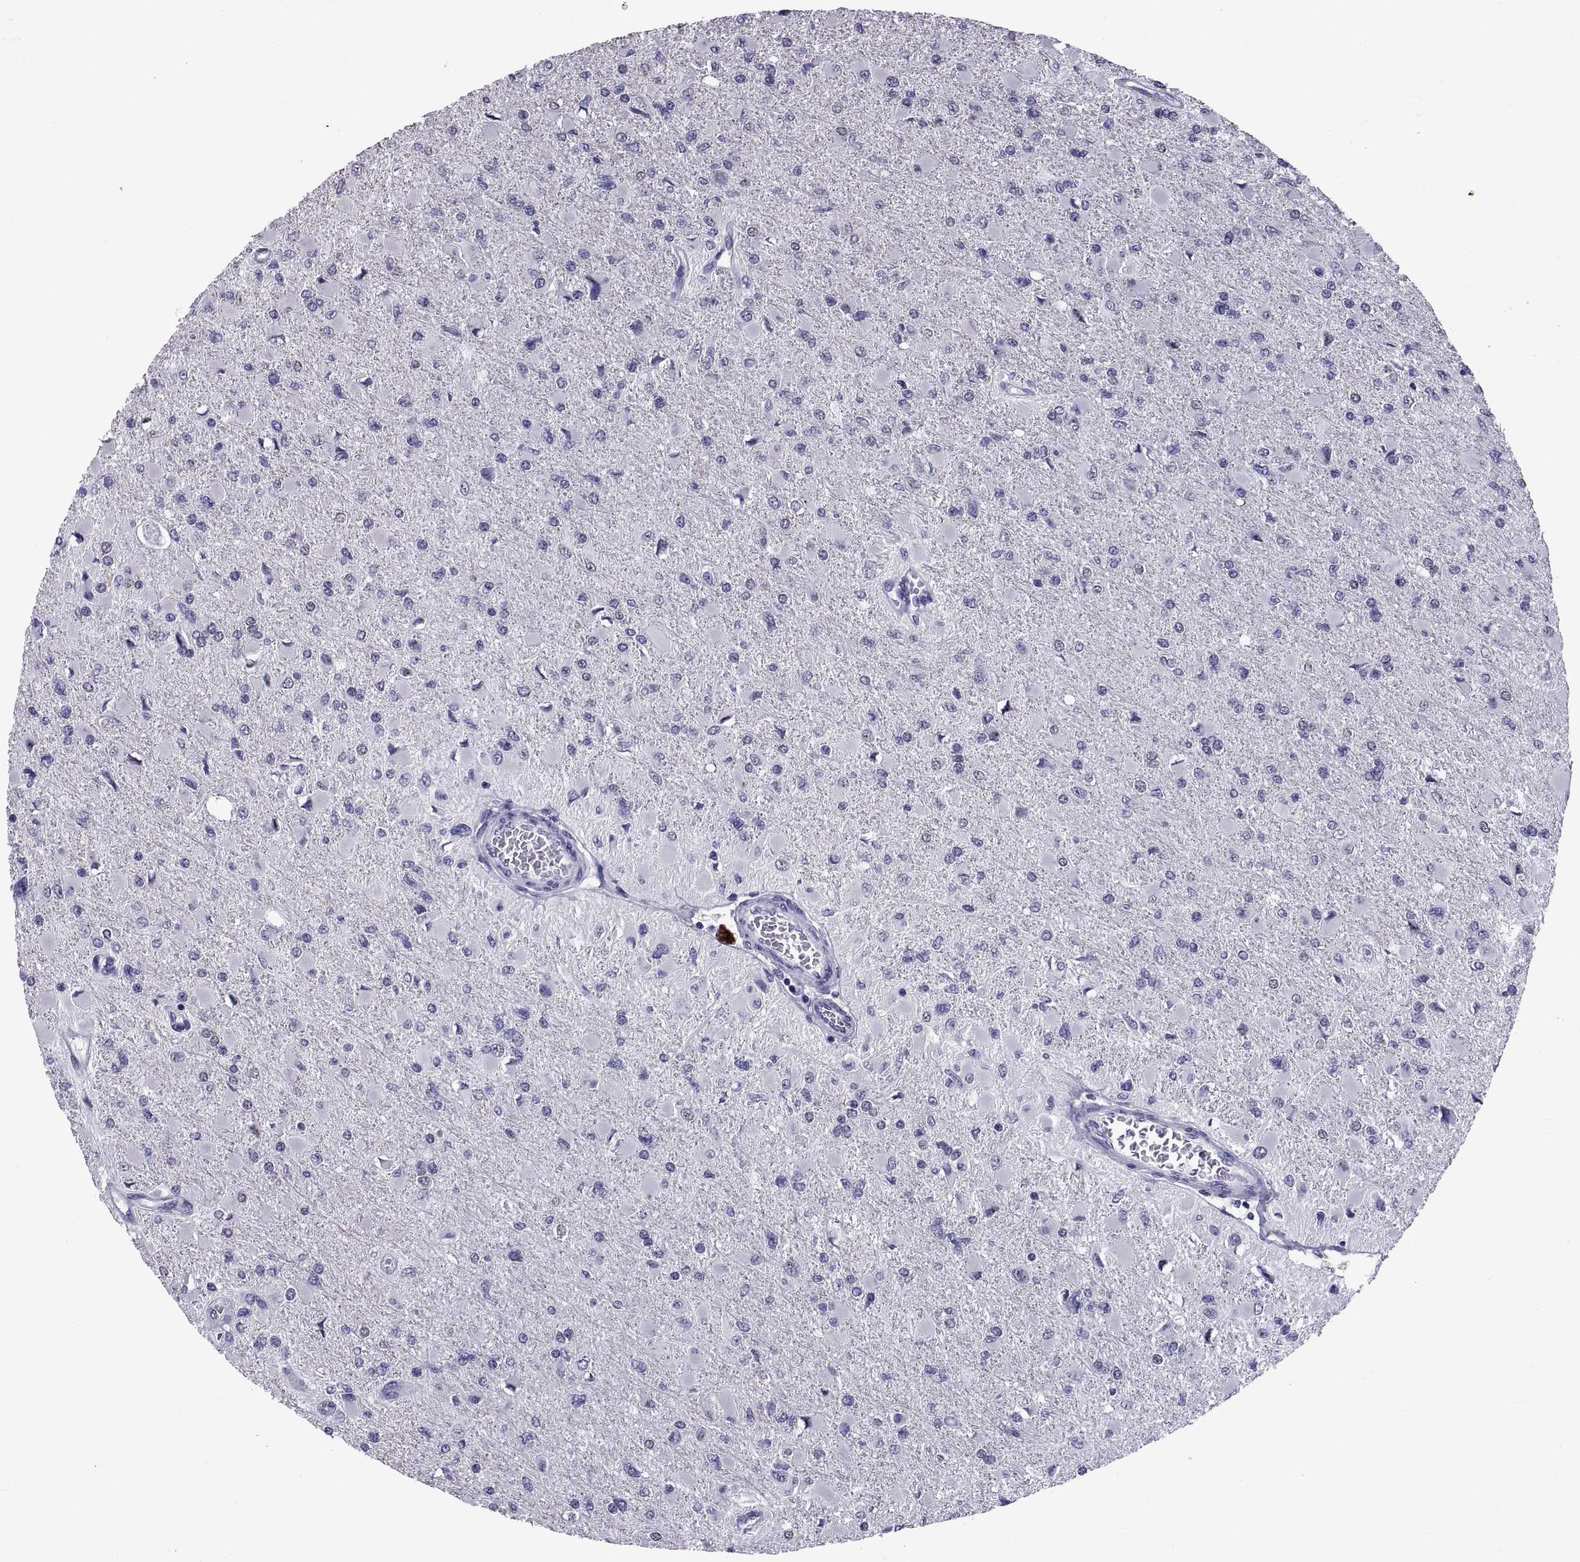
{"staining": {"intensity": "negative", "quantity": "none", "location": "none"}, "tissue": "glioma", "cell_type": "Tumor cells", "image_type": "cancer", "snomed": [{"axis": "morphology", "description": "Glioma, malignant, High grade"}, {"axis": "topography", "description": "Cerebral cortex"}], "caption": "A histopathology image of malignant glioma (high-grade) stained for a protein exhibits no brown staining in tumor cells.", "gene": "TGFBR3L", "patient": {"sex": "female", "age": 36}}